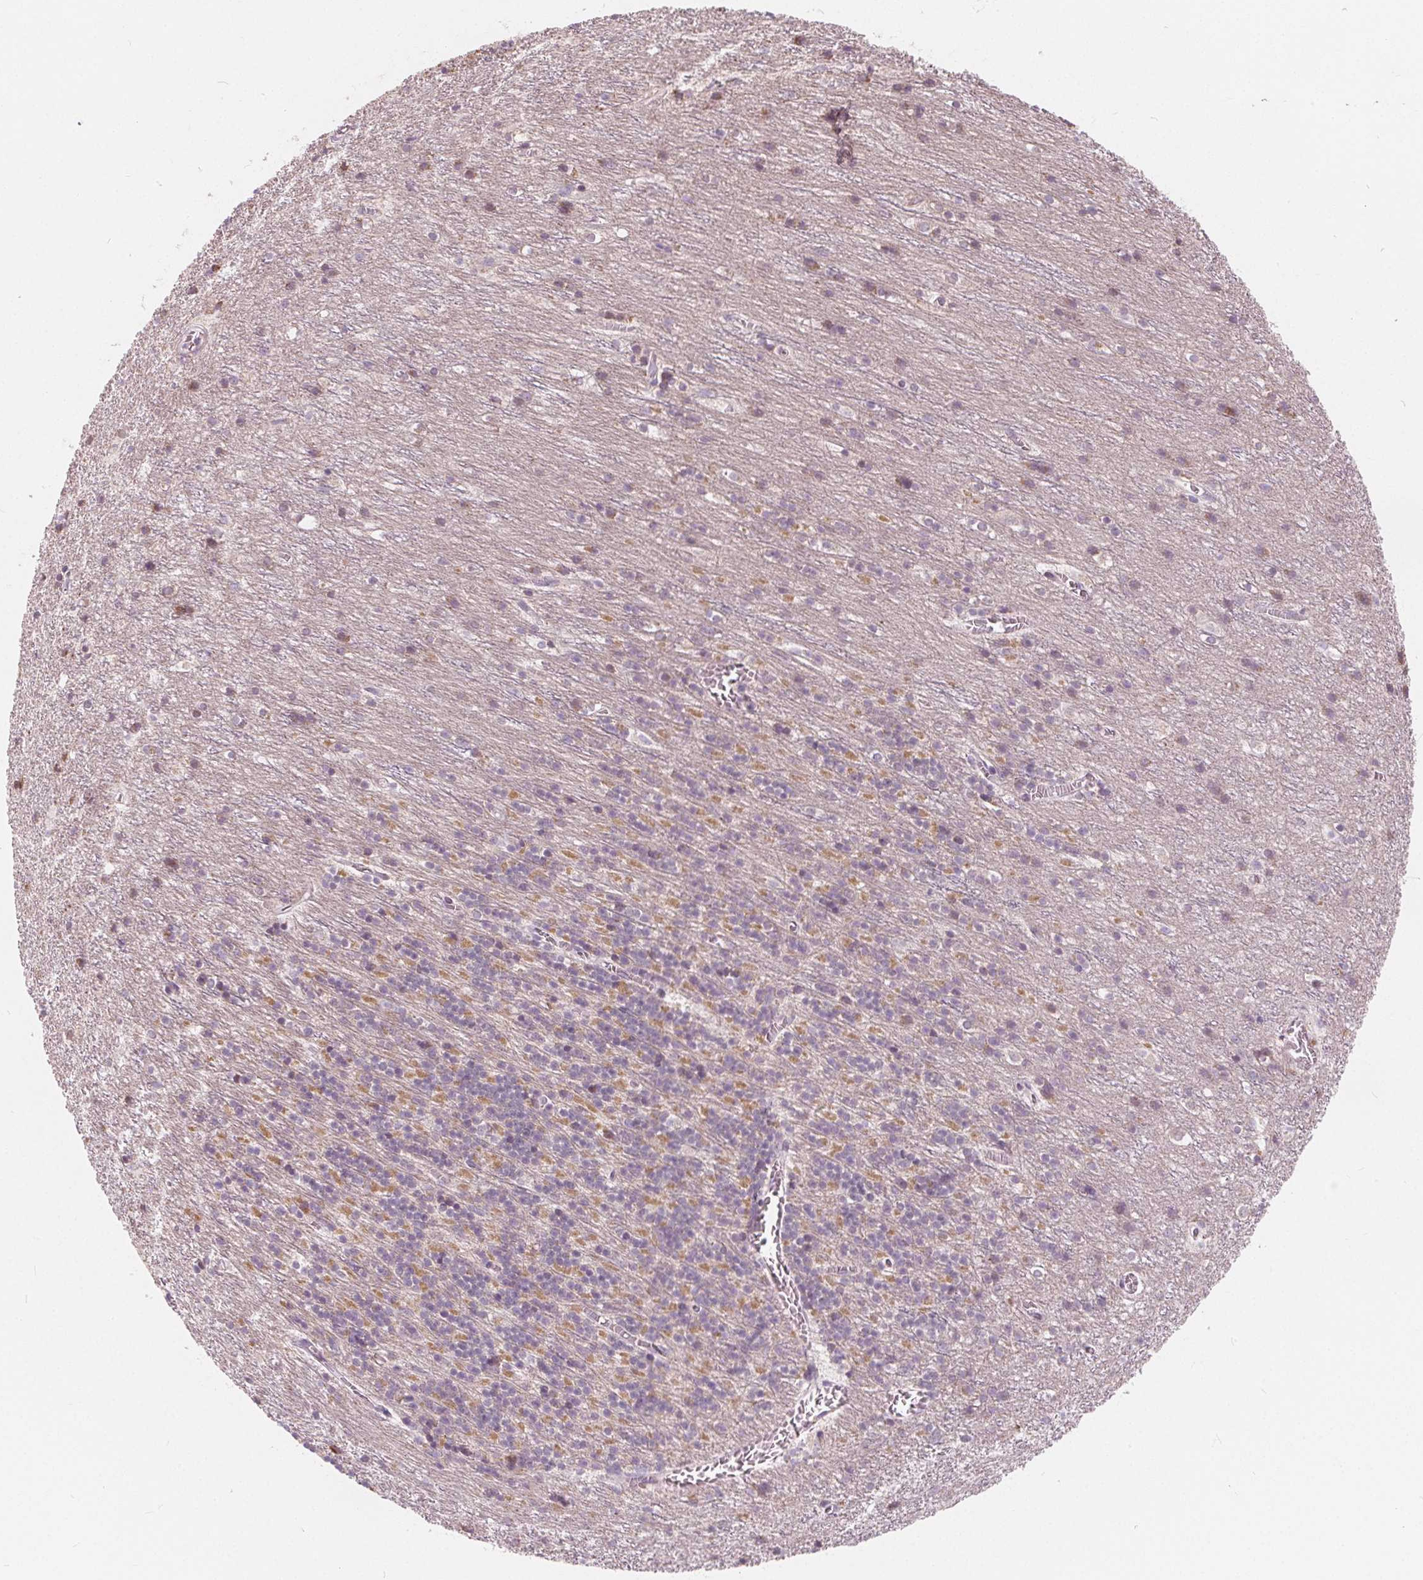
{"staining": {"intensity": "negative", "quantity": "none", "location": "none"}, "tissue": "cerebellum", "cell_type": "Cells in granular layer", "image_type": "normal", "snomed": [{"axis": "morphology", "description": "Normal tissue, NOS"}, {"axis": "topography", "description": "Cerebellum"}], "caption": "Immunohistochemistry histopathology image of unremarkable cerebellum stained for a protein (brown), which exhibits no expression in cells in granular layer.", "gene": "NUP210L", "patient": {"sex": "male", "age": 70}}